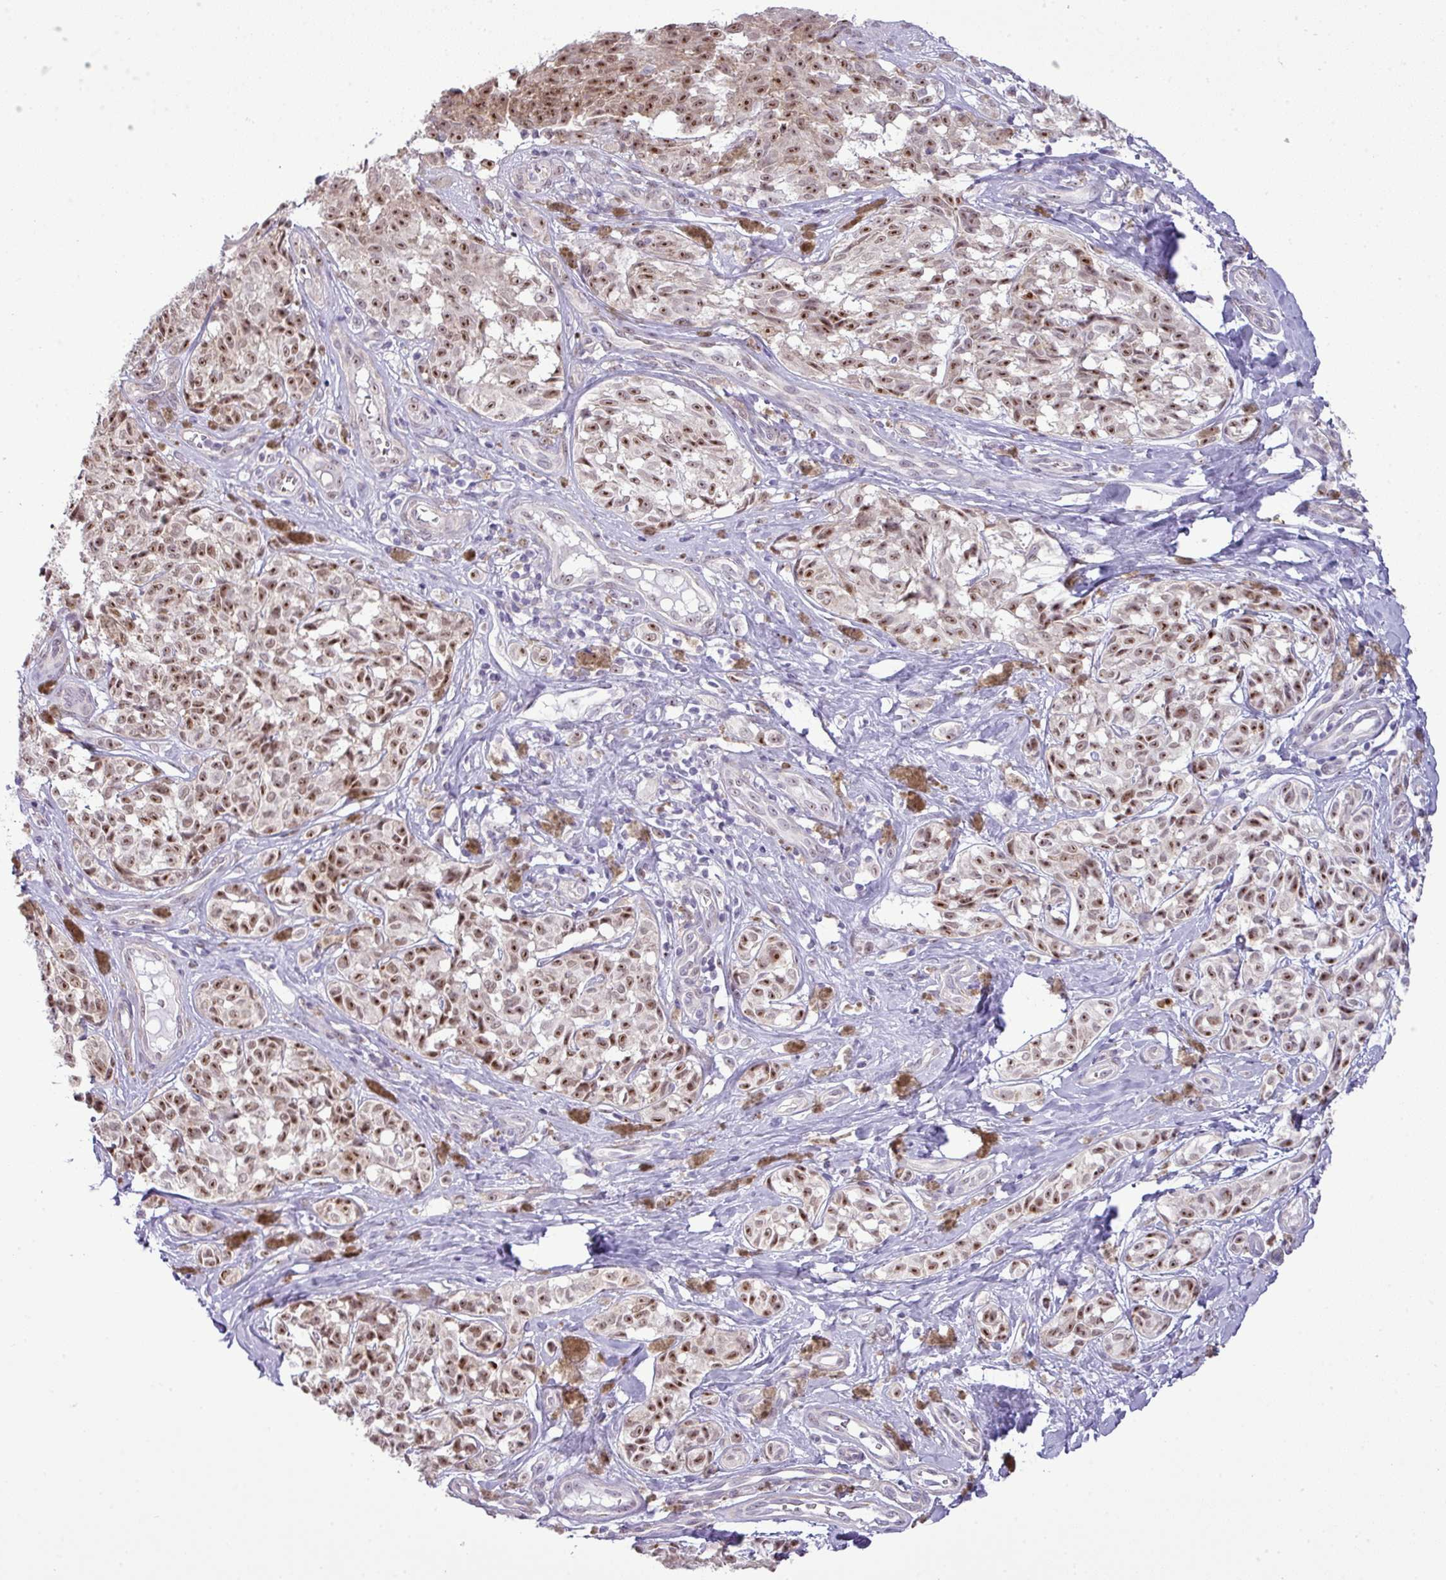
{"staining": {"intensity": "moderate", "quantity": ">75%", "location": "nuclear"}, "tissue": "melanoma", "cell_type": "Tumor cells", "image_type": "cancer", "snomed": [{"axis": "morphology", "description": "Malignant melanoma, NOS"}, {"axis": "topography", "description": "Skin"}], "caption": "Human melanoma stained for a protein (brown) exhibits moderate nuclear positive positivity in about >75% of tumor cells.", "gene": "MAK16", "patient": {"sex": "female", "age": 65}}